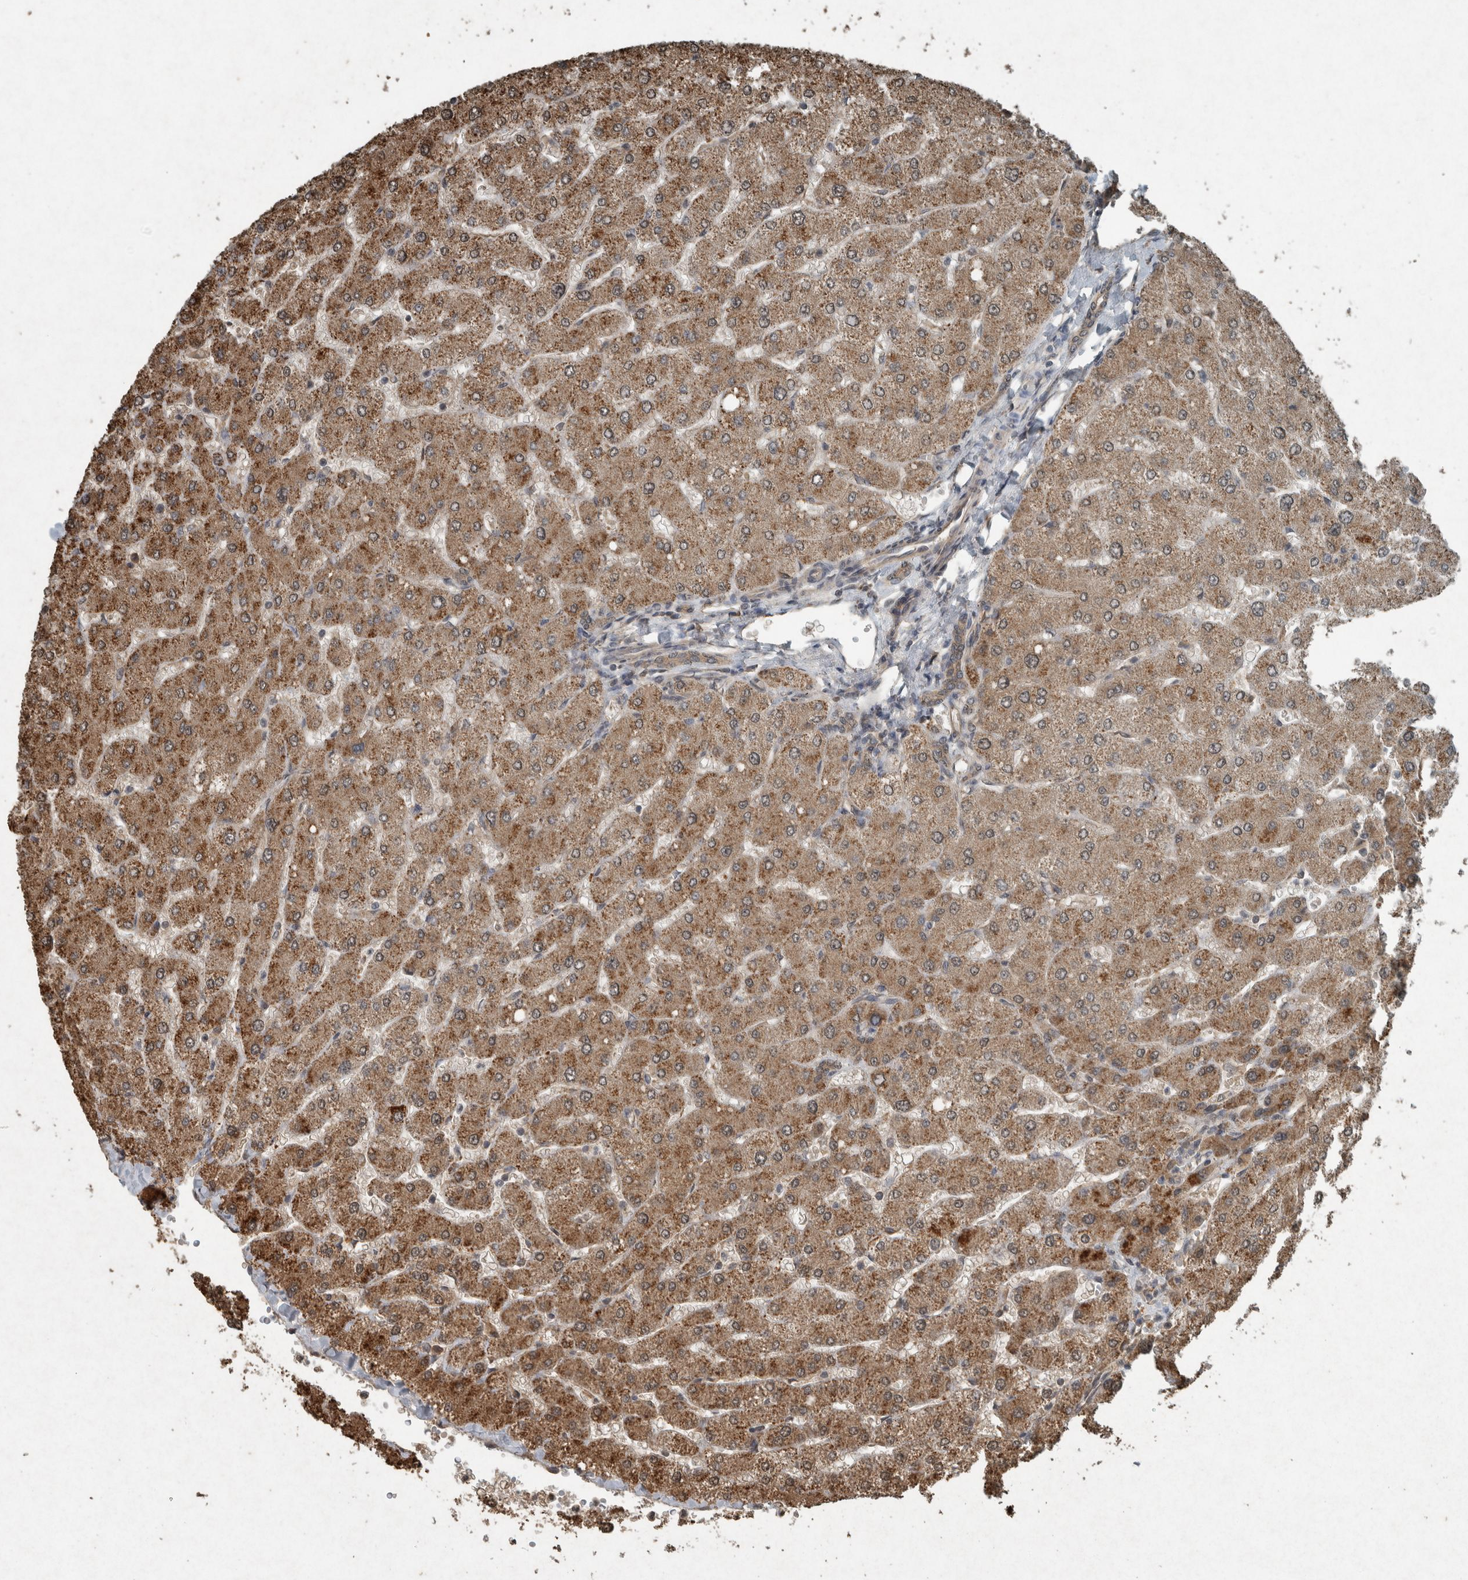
{"staining": {"intensity": "moderate", "quantity": ">75%", "location": "cytoplasmic/membranous,nuclear"}, "tissue": "liver", "cell_type": "Cholangiocytes", "image_type": "normal", "snomed": [{"axis": "morphology", "description": "Normal tissue, NOS"}, {"axis": "topography", "description": "Liver"}], "caption": "High-magnification brightfield microscopy of benign liver stained with DAB (brown) and counterstained with hematoxylin (blue). cholangiocytes exhibit moderate cytoplasmic/membranous,nuclear positivity is present in approximately>75% of cells.", "gene": "ARHGEF12", "patient": {"sex": "male", "age": 55}}